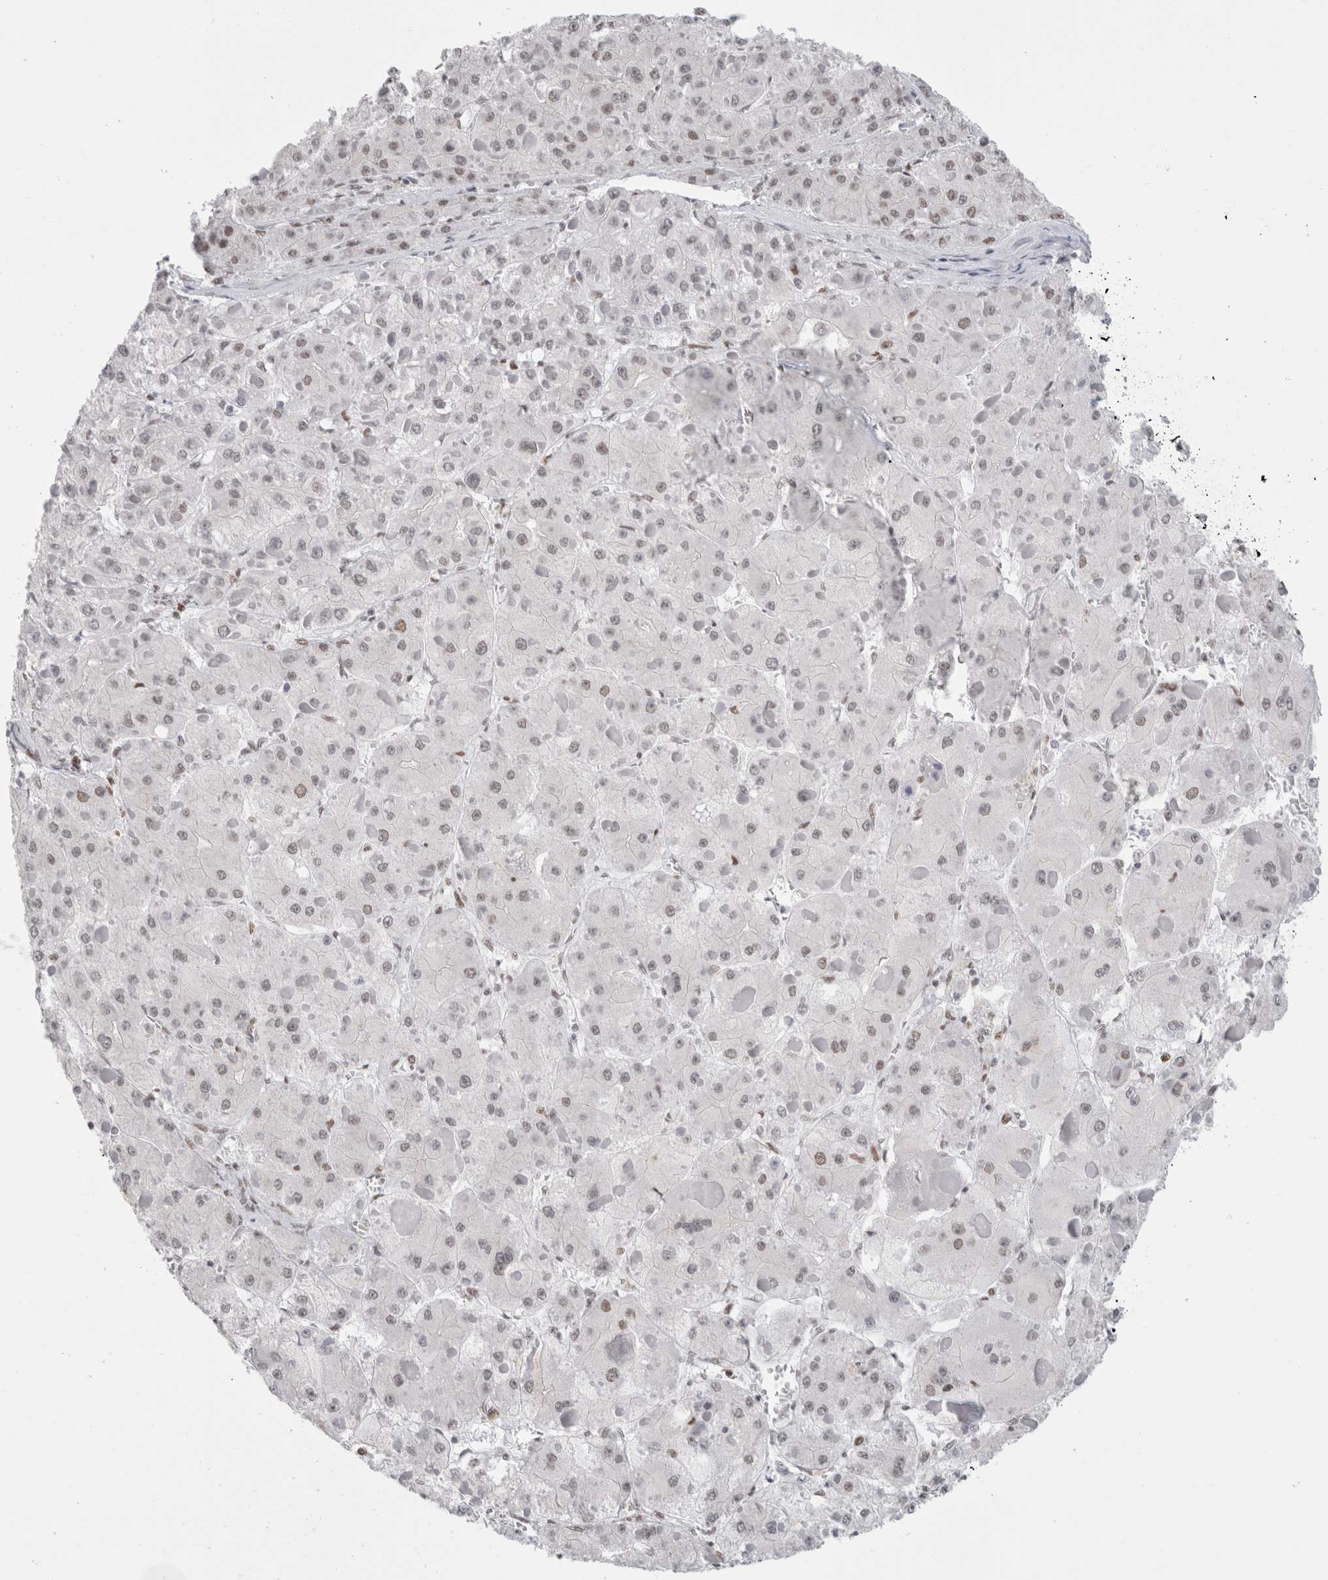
{"staining": {"intensity": "weak", "quantity": ">75%", "location": "nuclear"}, "tissue": "liver cancer", "cell_type": "Tumor cells", "image_type": "cancer", "snomed": [{"axis": "morphology", "description": "Carcinoma, Hepatocellular, NOS"}, {"axis": "topography", "description": "Liver"}], "caption": "Liver cancer (hepatocellular carcinoma) tissue reveals weak nuclear positivity in about >75% of tumor cells, visualized by immunohistochemistry. The staining is performed using DAB (3,3'-diaminobenzidine) brown chromogen to label protein expression. The nuclei are counter-stained blue using hematoxylin.", "gene": "SMARCC1", "patient": {"sex": "female", "age": 73}}